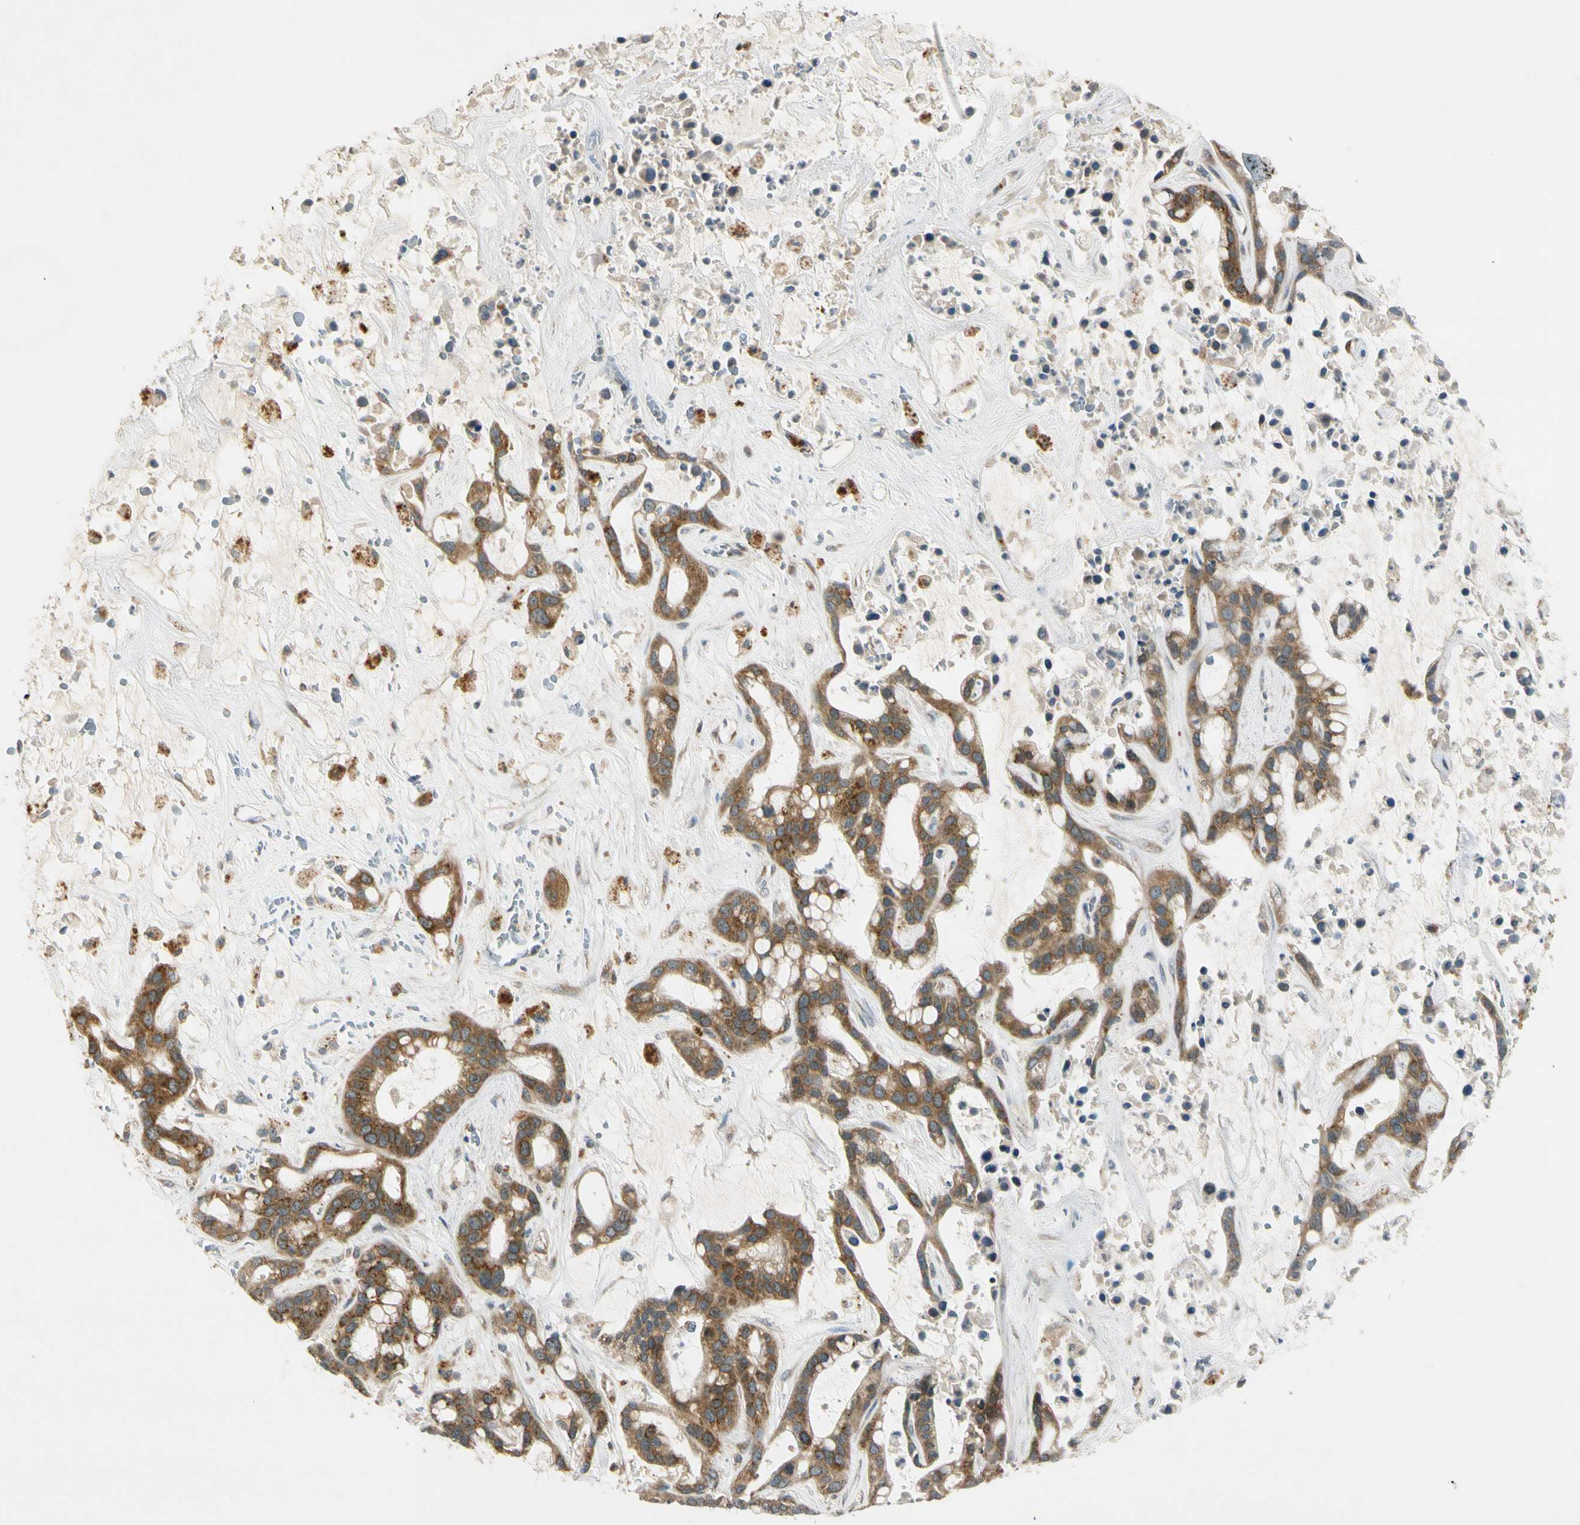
{"staining": {"intensity": "strong", "quantity": ">75%", "location": "cytoplasmic/membranous"}, "tissue": "liver cancer", "cell_type": "Tumor cells", "image_type": "cancer", "snomed": [{"axis": "morphology", "description": "Cholangiocarcinoma"}, {"axis": "topography", "description": "Liver"}], "caption": "This histopathology image demonstrates IHC staining of human cholangiocarcinoma (liver), with high strong cytoplasmic/membranous positivity in about >75% of tumor cells.", "gene": "RPS6KB2", "patient": {"sex": "female", "age": 65}}